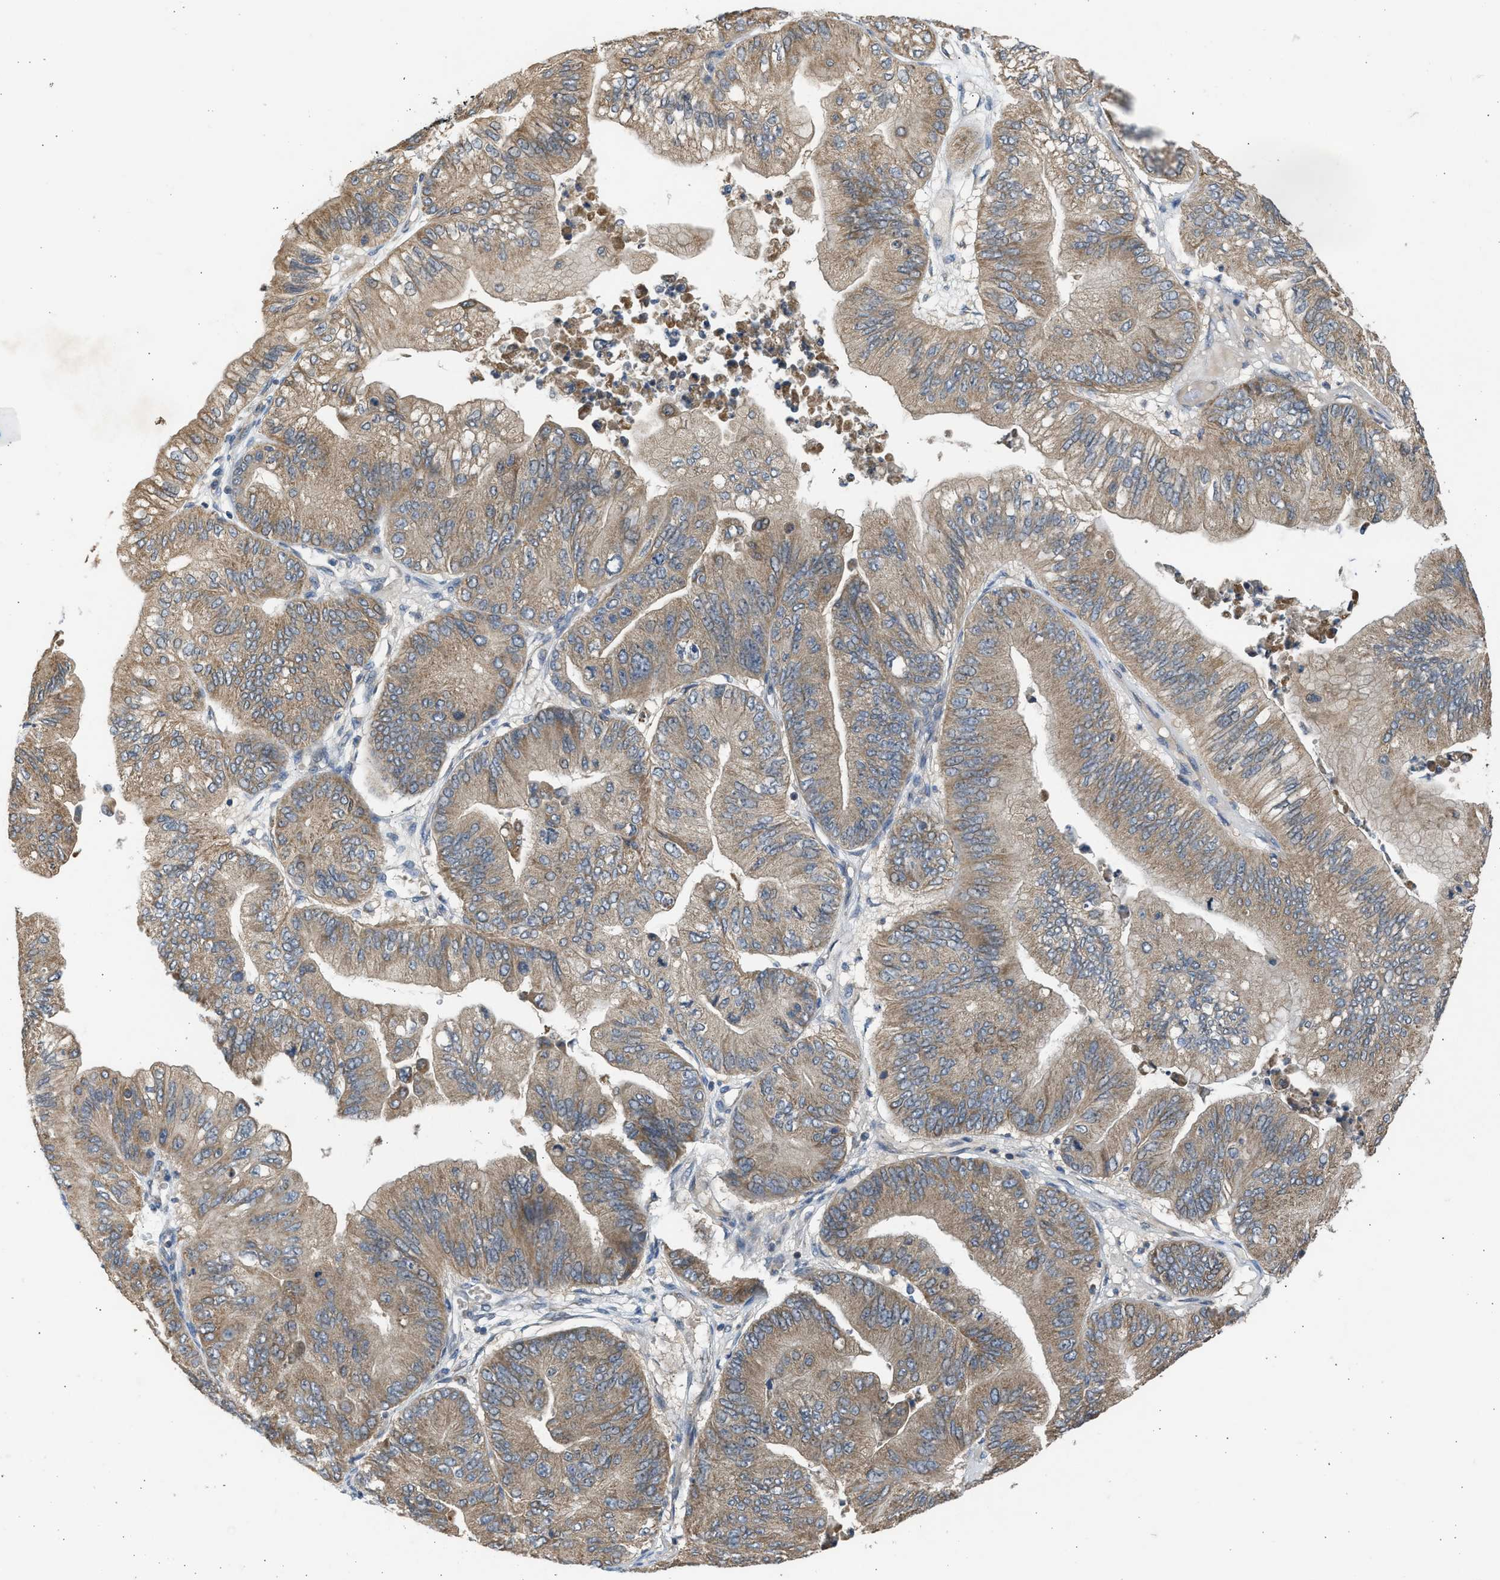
{"staining": {"intensity": "moderate", "quantity": ">75%", "location": "cytoplasmic/membranous"}, "tissue": "ovarian cancer", "cell_type": "Tumor cells", "image_type": "cancer", "snomed": [{"axis": "morphology", "description": "Cystadenocarcinoma, mucinous, NOS"}, {"axis": "topography", "description": "Ovary"}], "caption": "A brown stain highlights moderate cytoplasmic/membranous staining of a protein in ovarian cancer (mucinous cystadenocarcinoma) tumor cells. Using DAB (brown) and hematoxylin (blue) stains, captured at high magnification using brightfield microscopy.", "gene": "CYP1A1", "patient": {"sex": "female", "age": 61}}